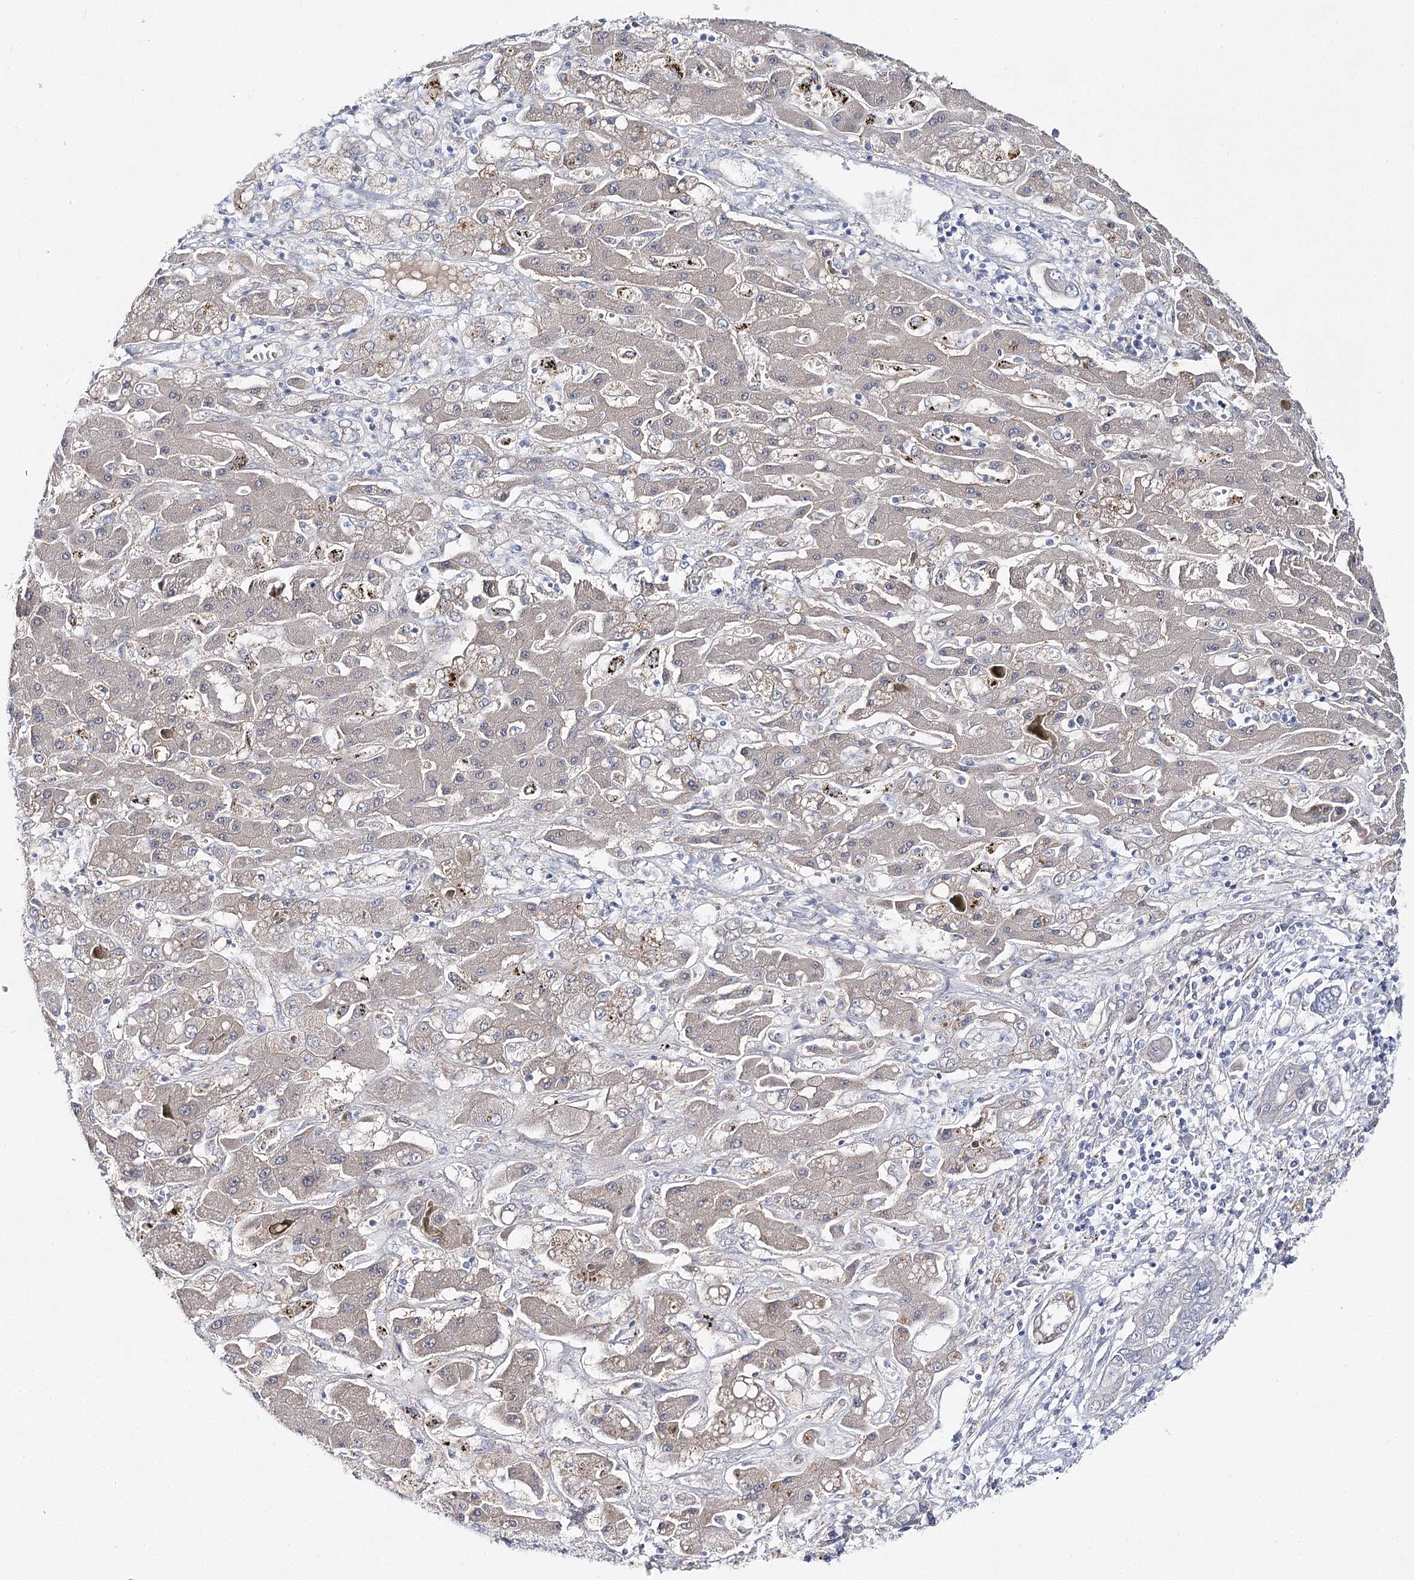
{"staining": {"intensity": "negative", "quantity": "none", "location": "none"}, "tissue": "liver cancer", "cell_type": "Tumor cells", "image_type": "cancer", "snomed": [{"axis": "morphology", "description": "Cholangiocarcinoma"}, {"axis": "topography", "description": "Liver"}], "caption": "A high-resolution micrograph shows IHC staining of liver cancer, which shows no significant staining in tumor cells.", "gene": "LRRC14B", "patient": {"sex": "male", "age": 67}}